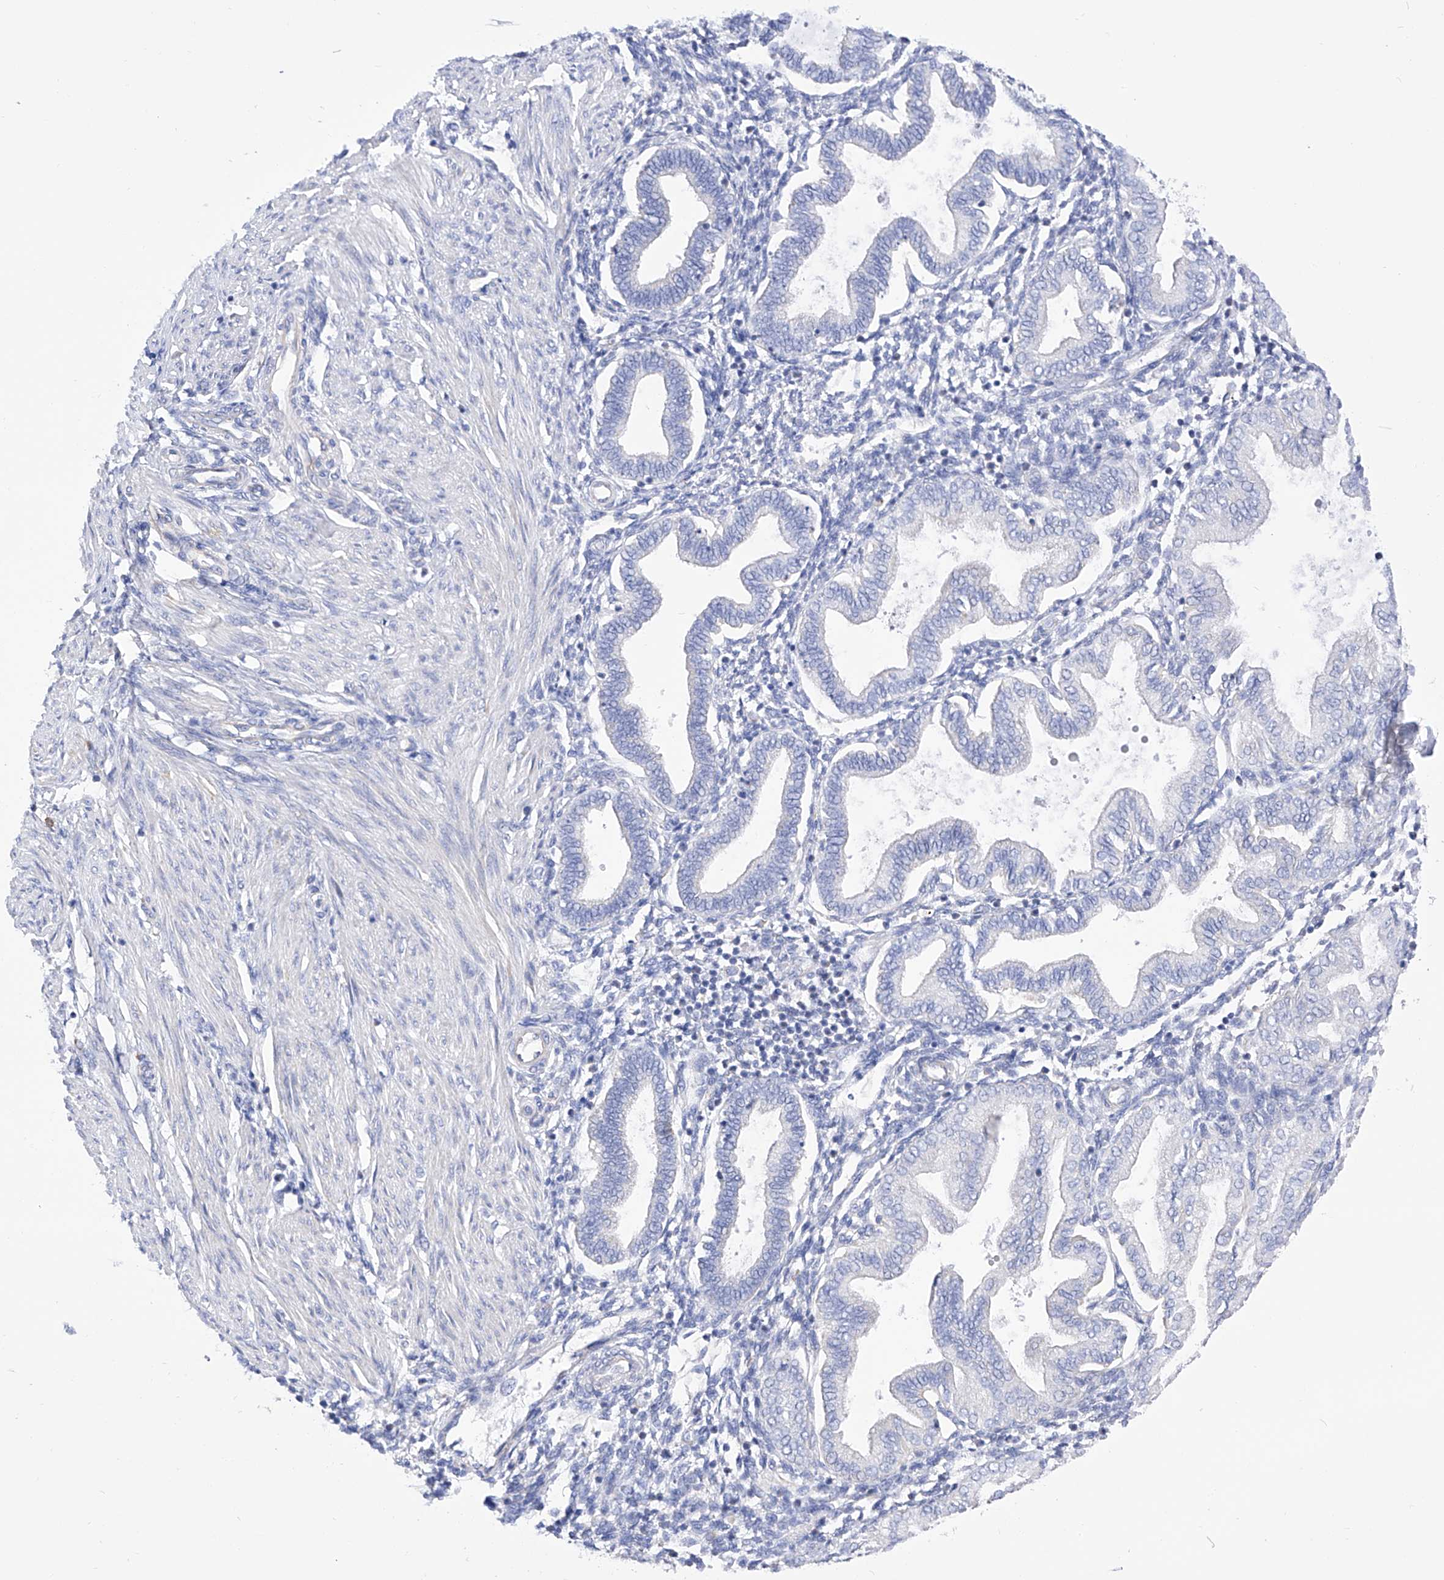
{"staining": {"intensity": "negative", "quantity": "none", "location": "none"}, "tissue": "endometrium", "cell_type": "Cells in endometrial stroma", "image_type": "normal", "snomed": [{"axis": "morphology", "description": "Normal tissue, NOS"}, {"axis": "topography", "description": "Endometrium"}], "caption": "Unremarkable endometrium was stained to show a protein in brown. There is no significant positivity in cells in endometrial stroma.", "gene": "FLG", "patient": {"sex": "female", "age": 53}}